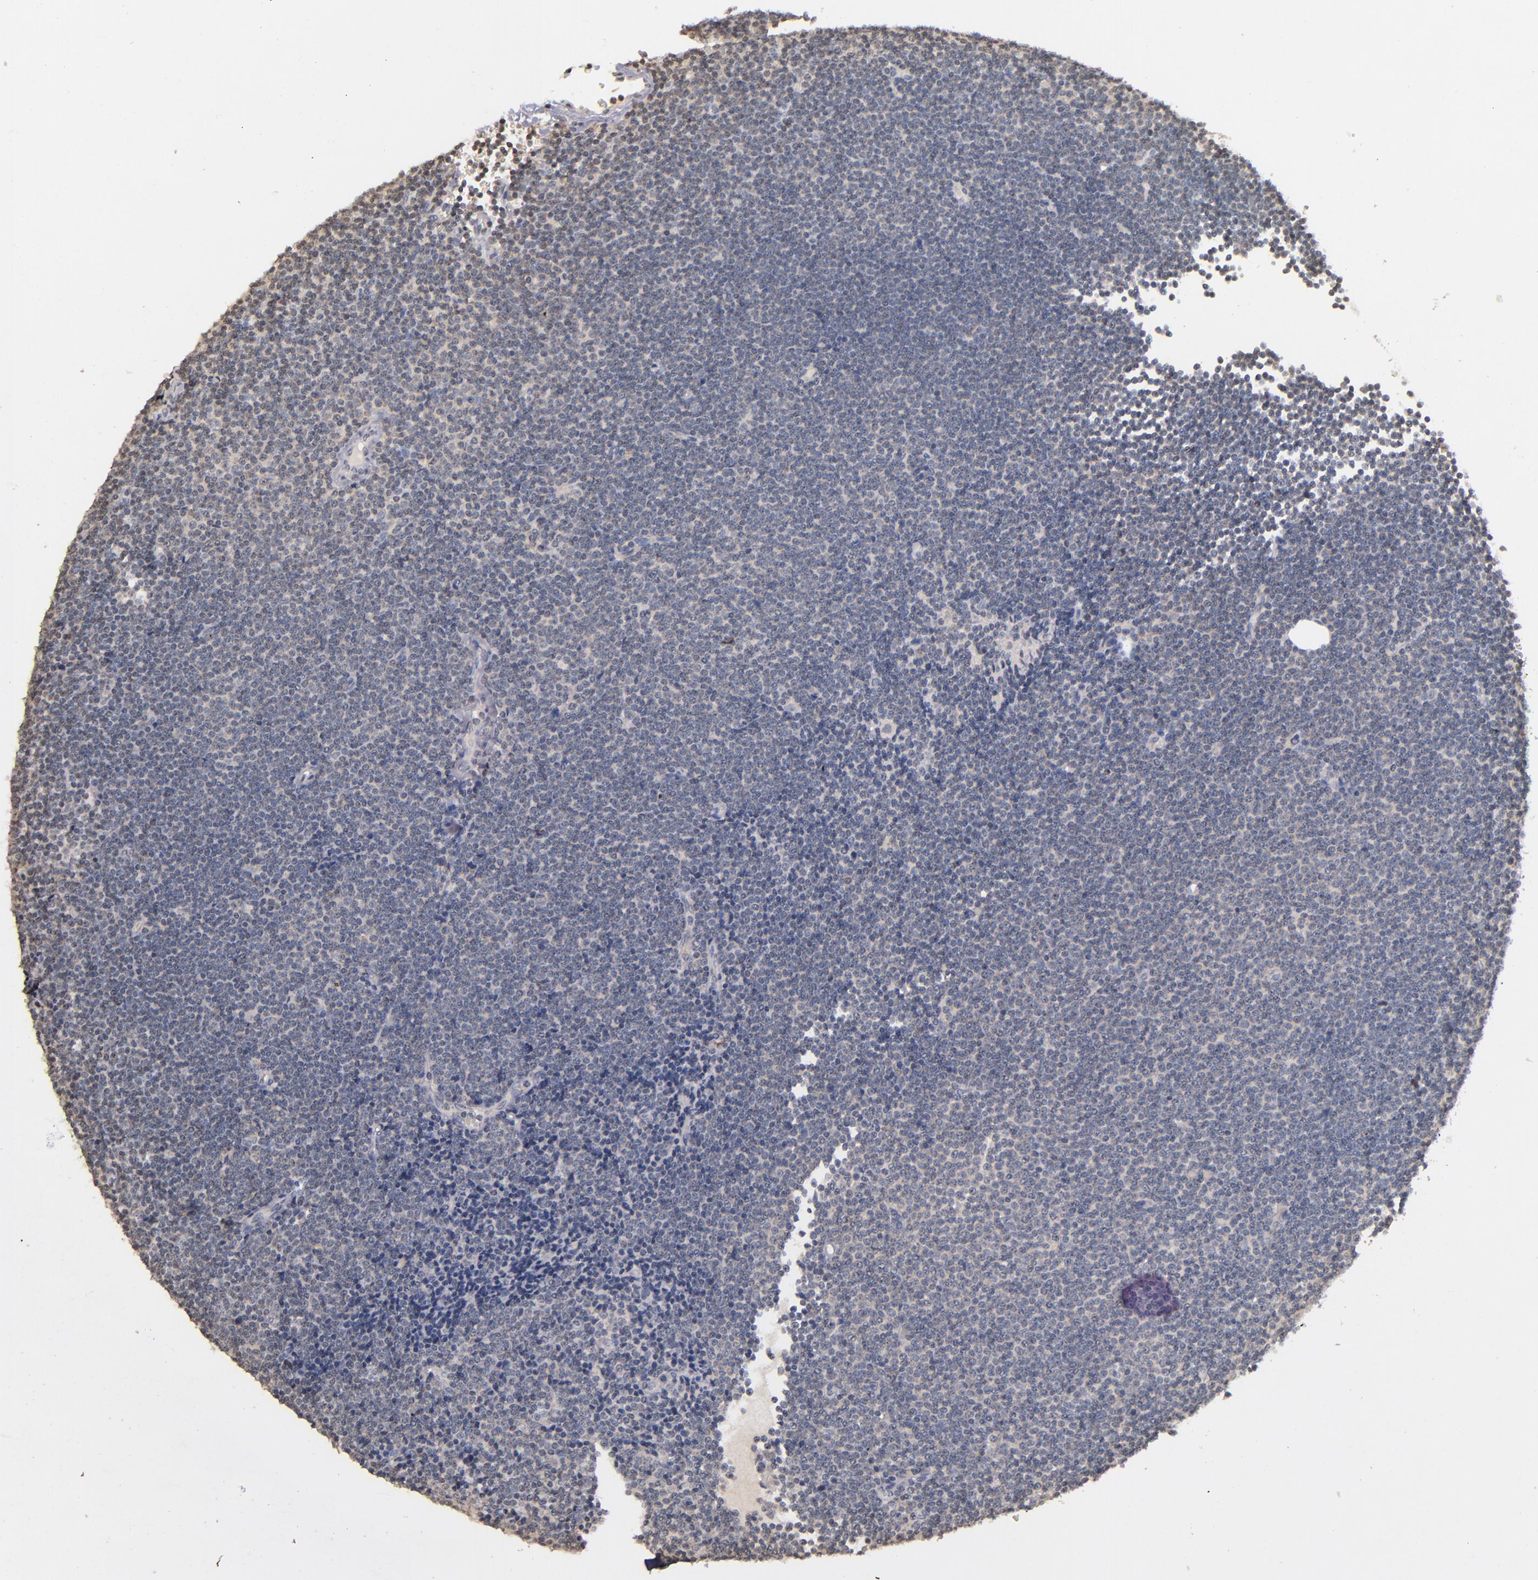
{"staining": {"intensity": "negative", "quantity": "none", "location": "none"}, "tissue": "lymphoma", "cell_type": "Tumor cells", "image_type": "cancer", "snomed": [{"axis": "morphology", "description": "Malignant lymphoma, non-Hodgkin's type, Low grade"}, {"axis": "topography", "description": "Lymph node"}], "caption": "Lymphoma stained for a protein using IHC displays no expression tumor cells.", "gene": "TSC2", "patient": {"sex": "female", "age": 73}}